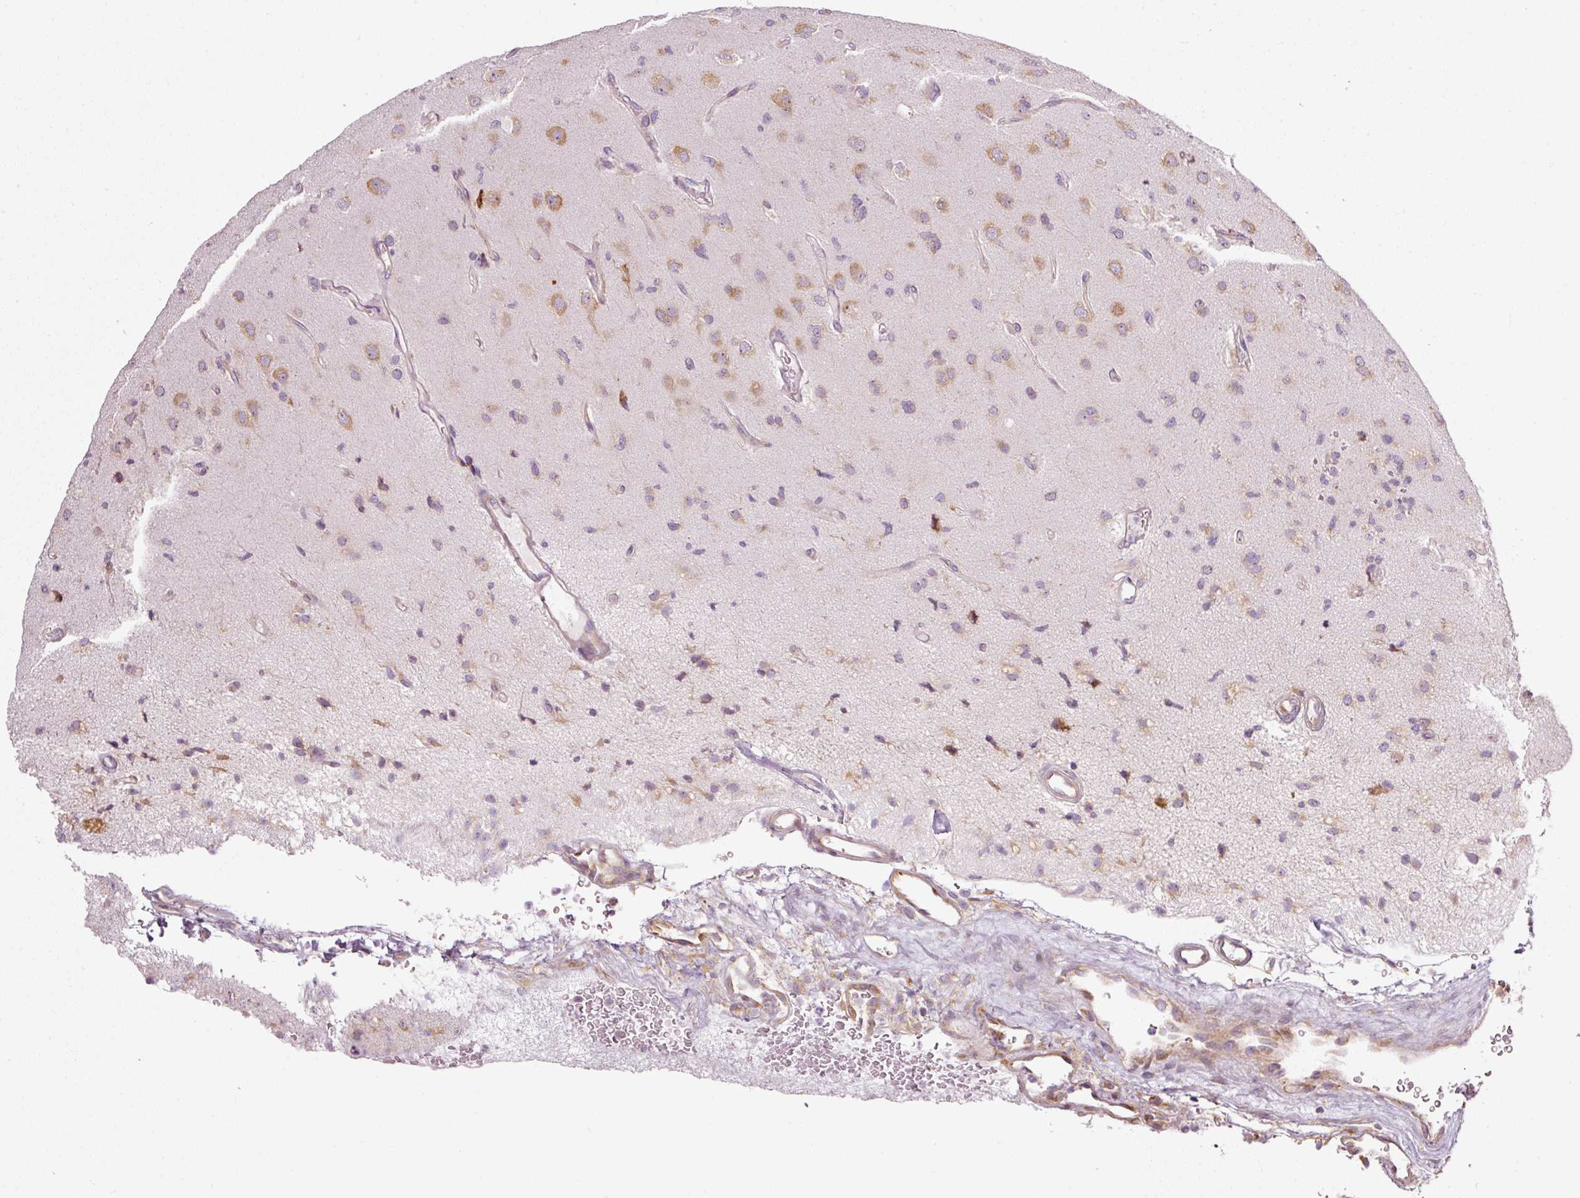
{"staining": {"intensity": "moderate", "quantity": ">75%", "location": "cytoplasmic/membranous"}, "tissue": "glioma", "cell_type": "Tumor cells", "image_type": "cancer", "snomed": [{"axis": "morphology", "description": "Glioma, malignant, High grade"}, {"axis": "topography", "description": "Brain"}], "caption": "A photomicrograph of human glioma stained for a protein exhibits moderate cytoplasmic/membranous brown staining in tumor cells.", "gene": "RPL10A", "patient": {"sex": "male", "age": 77}}